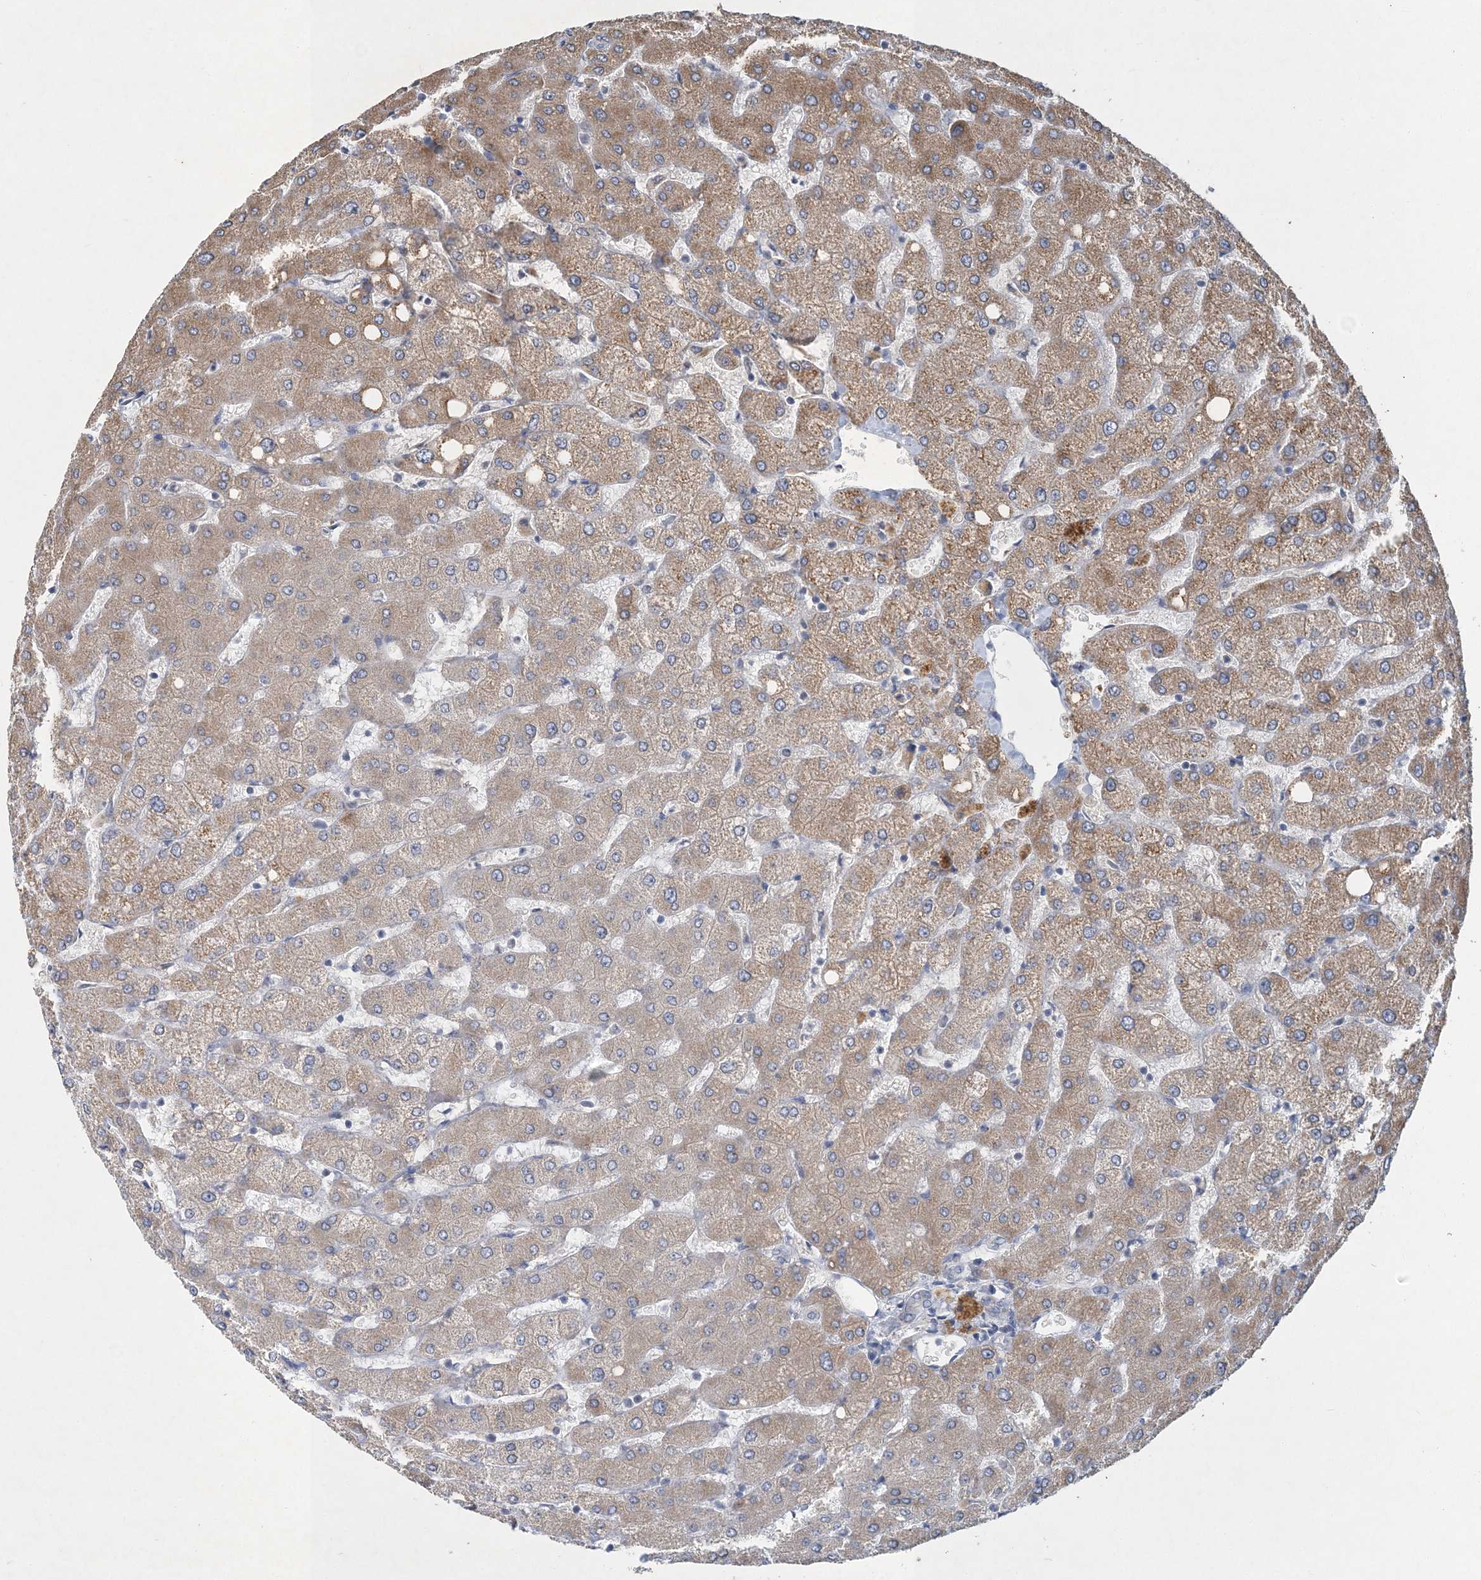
{"staining": {"intensity": "negative", "quantity": "none", "location": "none"}, "tissue": "liver", "cell_type": "Cholangiocytes", "image_type": "normal", "snomed": [{"axis": "morphology", "description": "Normal tissue, NOS"}, {"axis": "topography", "description": "Liver"}], "caption": "Image shows no protein positivity in cholangiocytes of normal liver. The staining was performed using DAB (3,3'-diaminobenzidine) to visualize the protein expression in brown, while the nuclei were stained in blue with hematoxylin (Magnification: 20x).", "gene": "RNF25", "patient": {"sex": "female", "age": 54}}